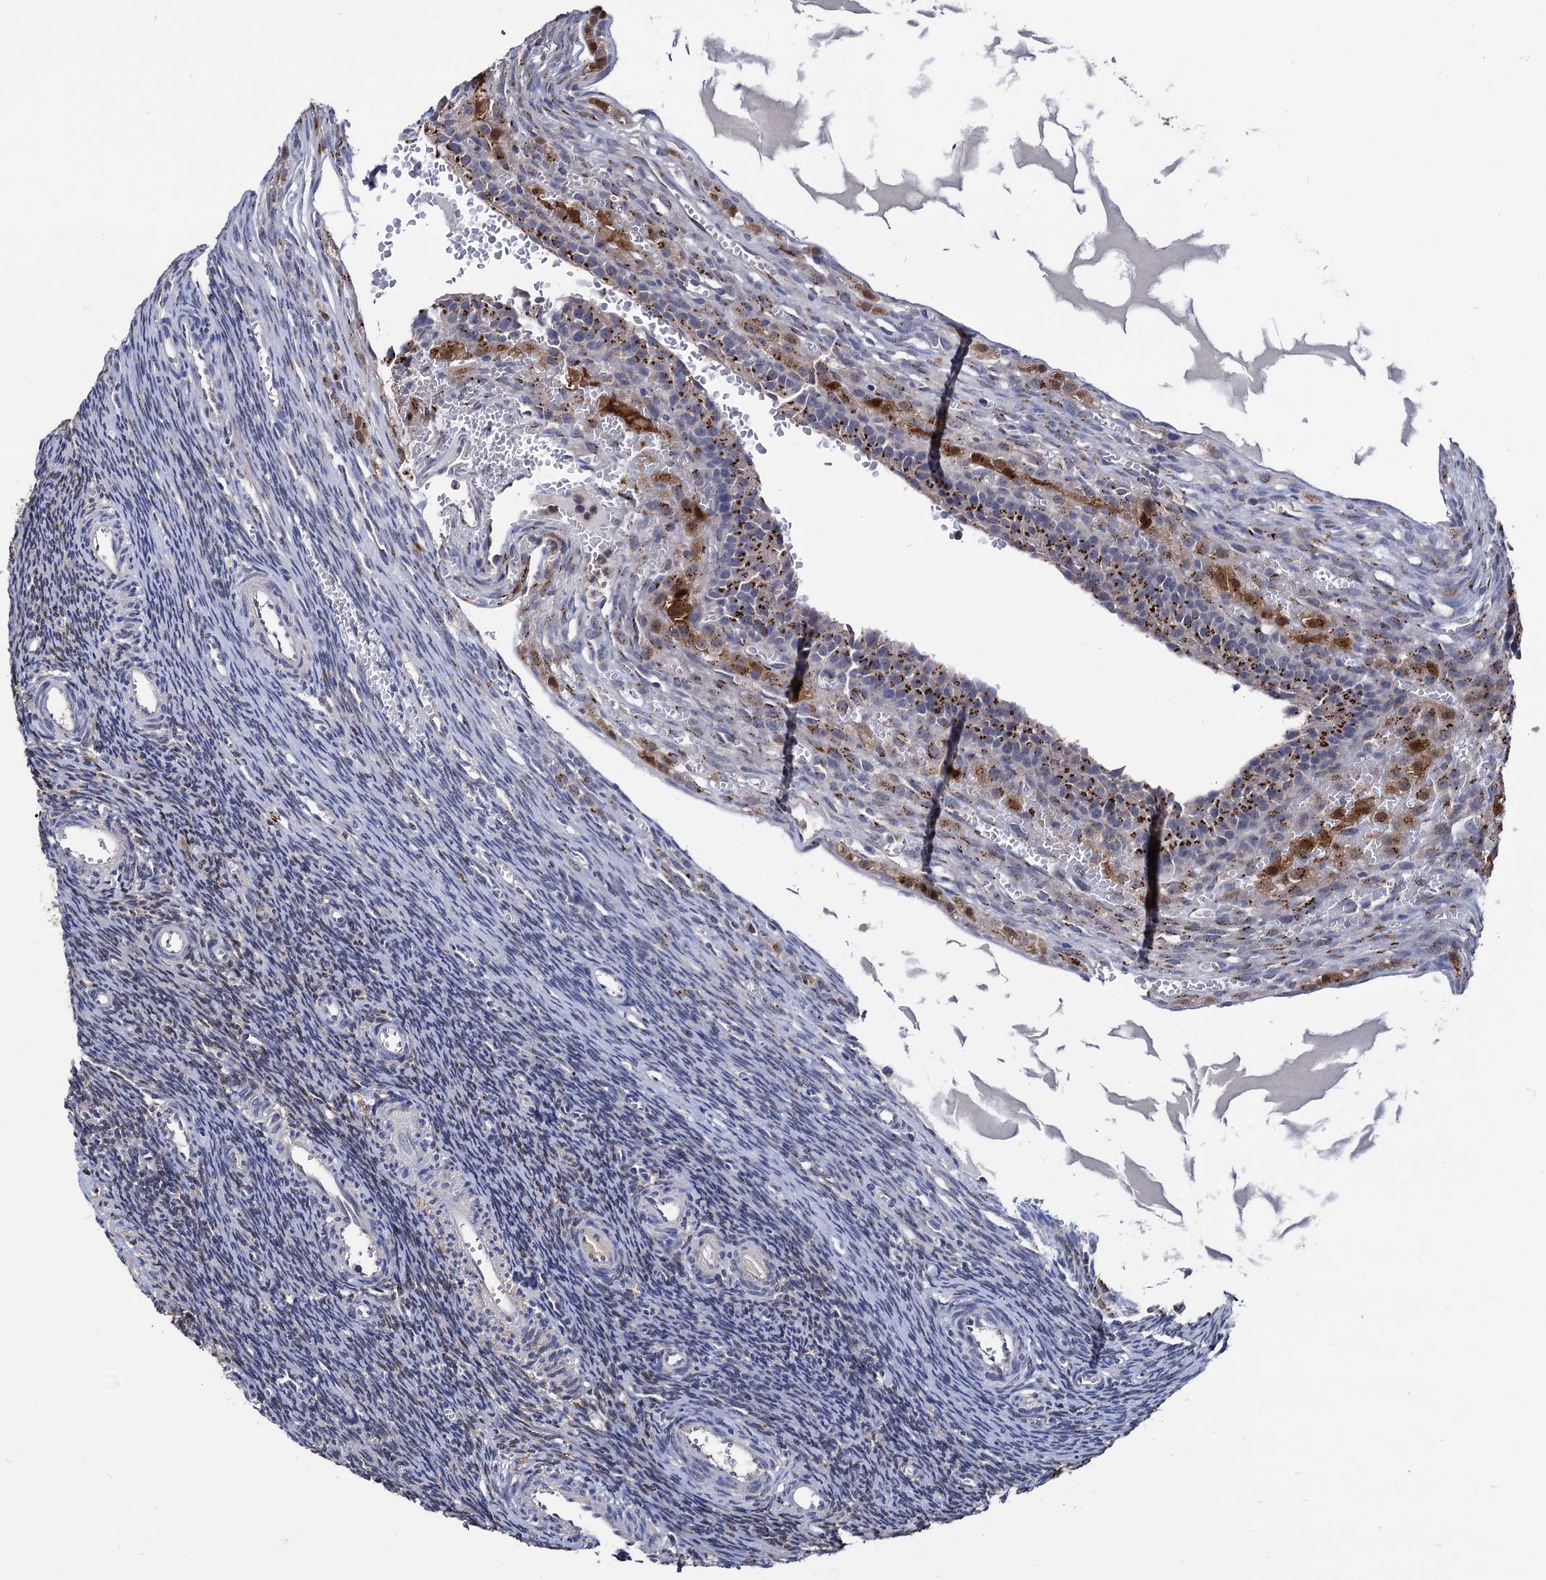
{"staining": {"intensity": "negative", "quantity": "none", "location": "none"}, "tissue": "ovary", "cell_type": "Ovarian stroma cells", "image_type": "normal", "snomed": [{"axis": "morphology", "description": "Normal tissue, NOS"}, {"axis": "topography", "description": "Ovary"}], "caption": "There is no significant staining in ovarian stroma cells of ovary. (Stains: DAB (3,3'-diaminobenzidine) immunohistochemistry (IHC) with hematoxylin counter stain, Microscopy: brightfield microscopy at high magnification).", "gene": "ESD", "patient": {"sex": "female", "age": 39}}